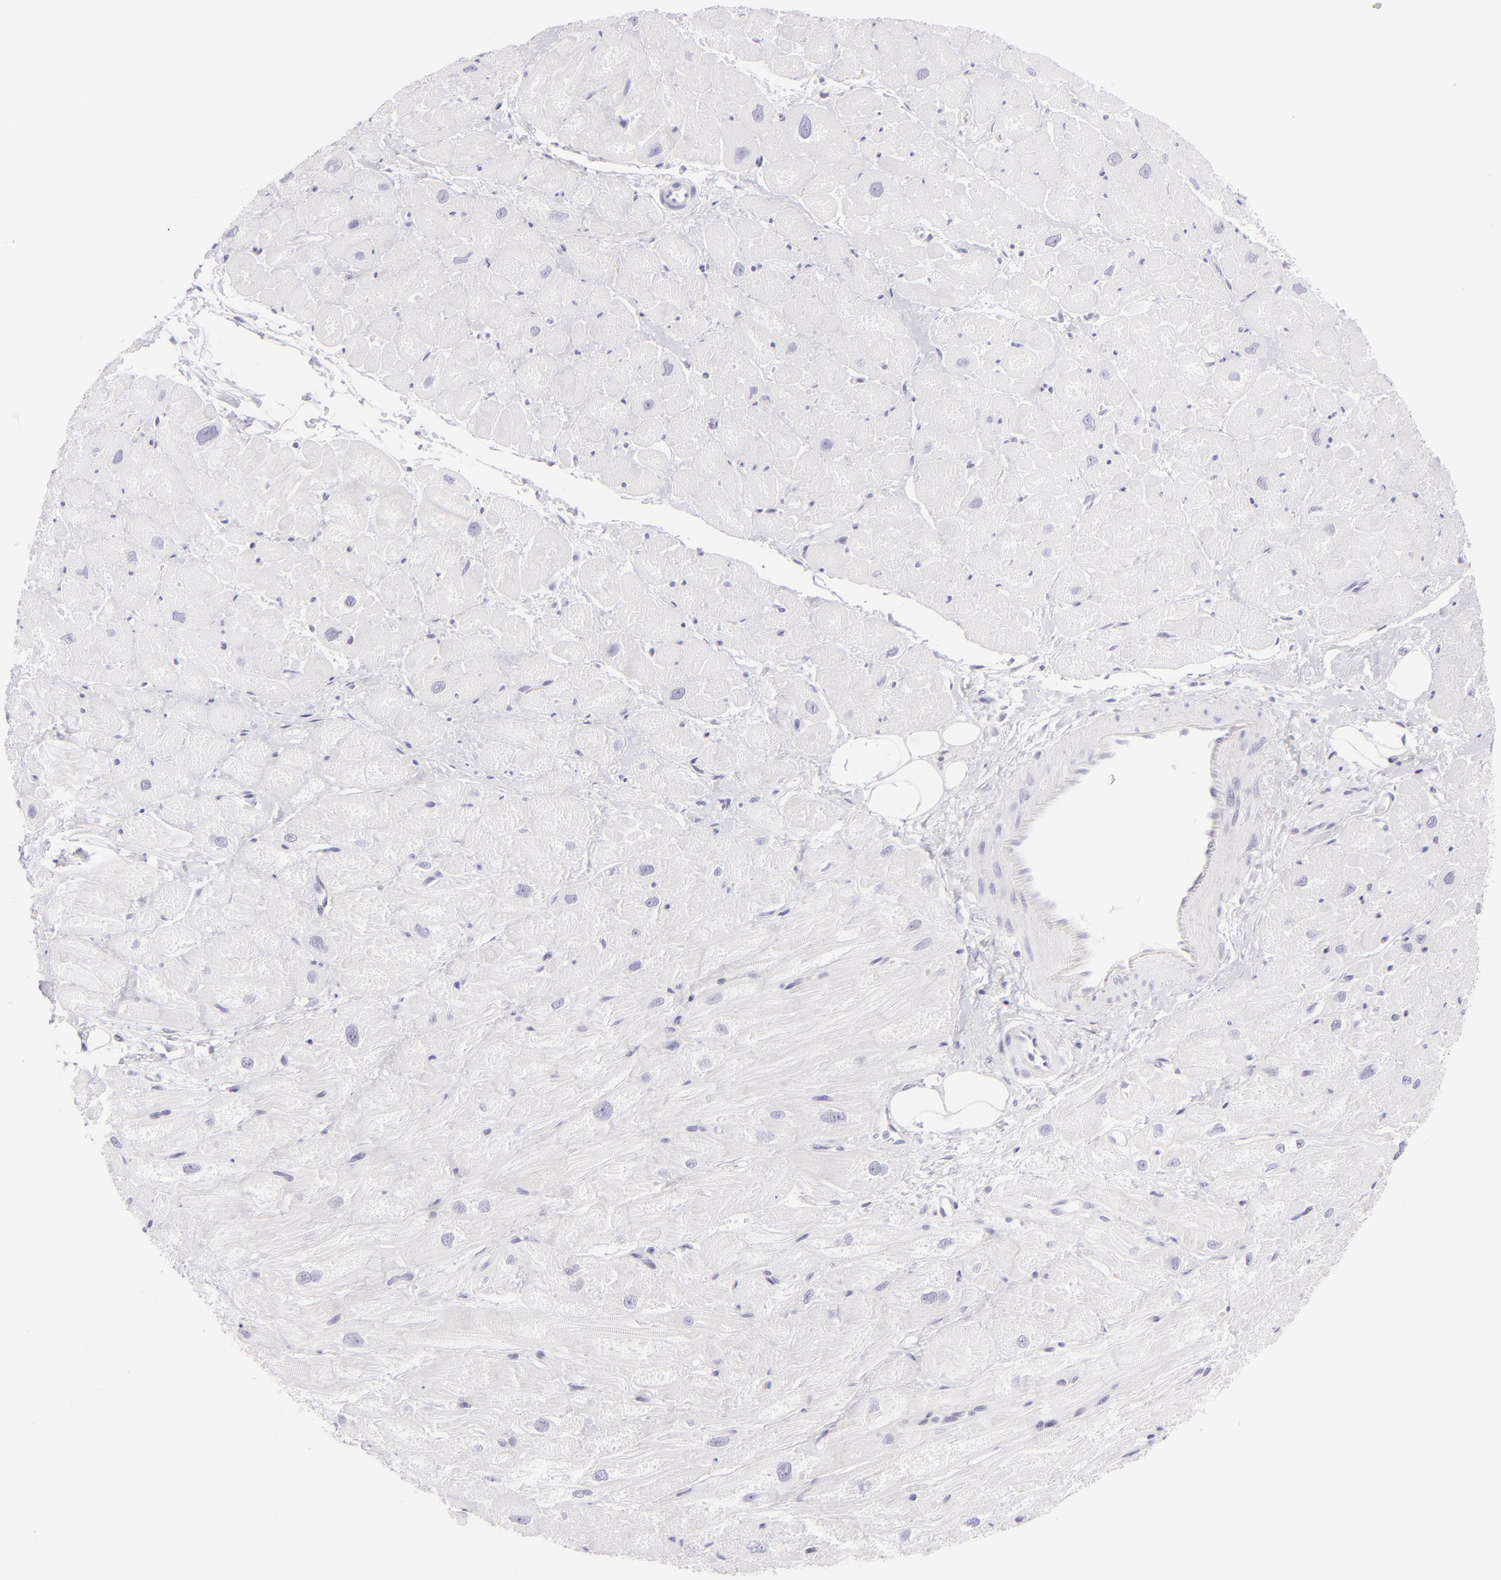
{"staining": {"intensity": "negative", "quantity": "none", "location": "none"}, "tissue": "heart muscle", "cell_type": "Cardiomyocytes", "image_type": "normal", "snomed": [{"axis": "morphology", "description": "Normal tissue, NOS"}, {"axis": "topography", "description": "Heart"}], "caption": "A histopathology image of heart muscle stained for a protein displays no brown staining in cardiomyocytes.", "gene": "DLG4", "patient": {"sex": "male", "age": 49}}